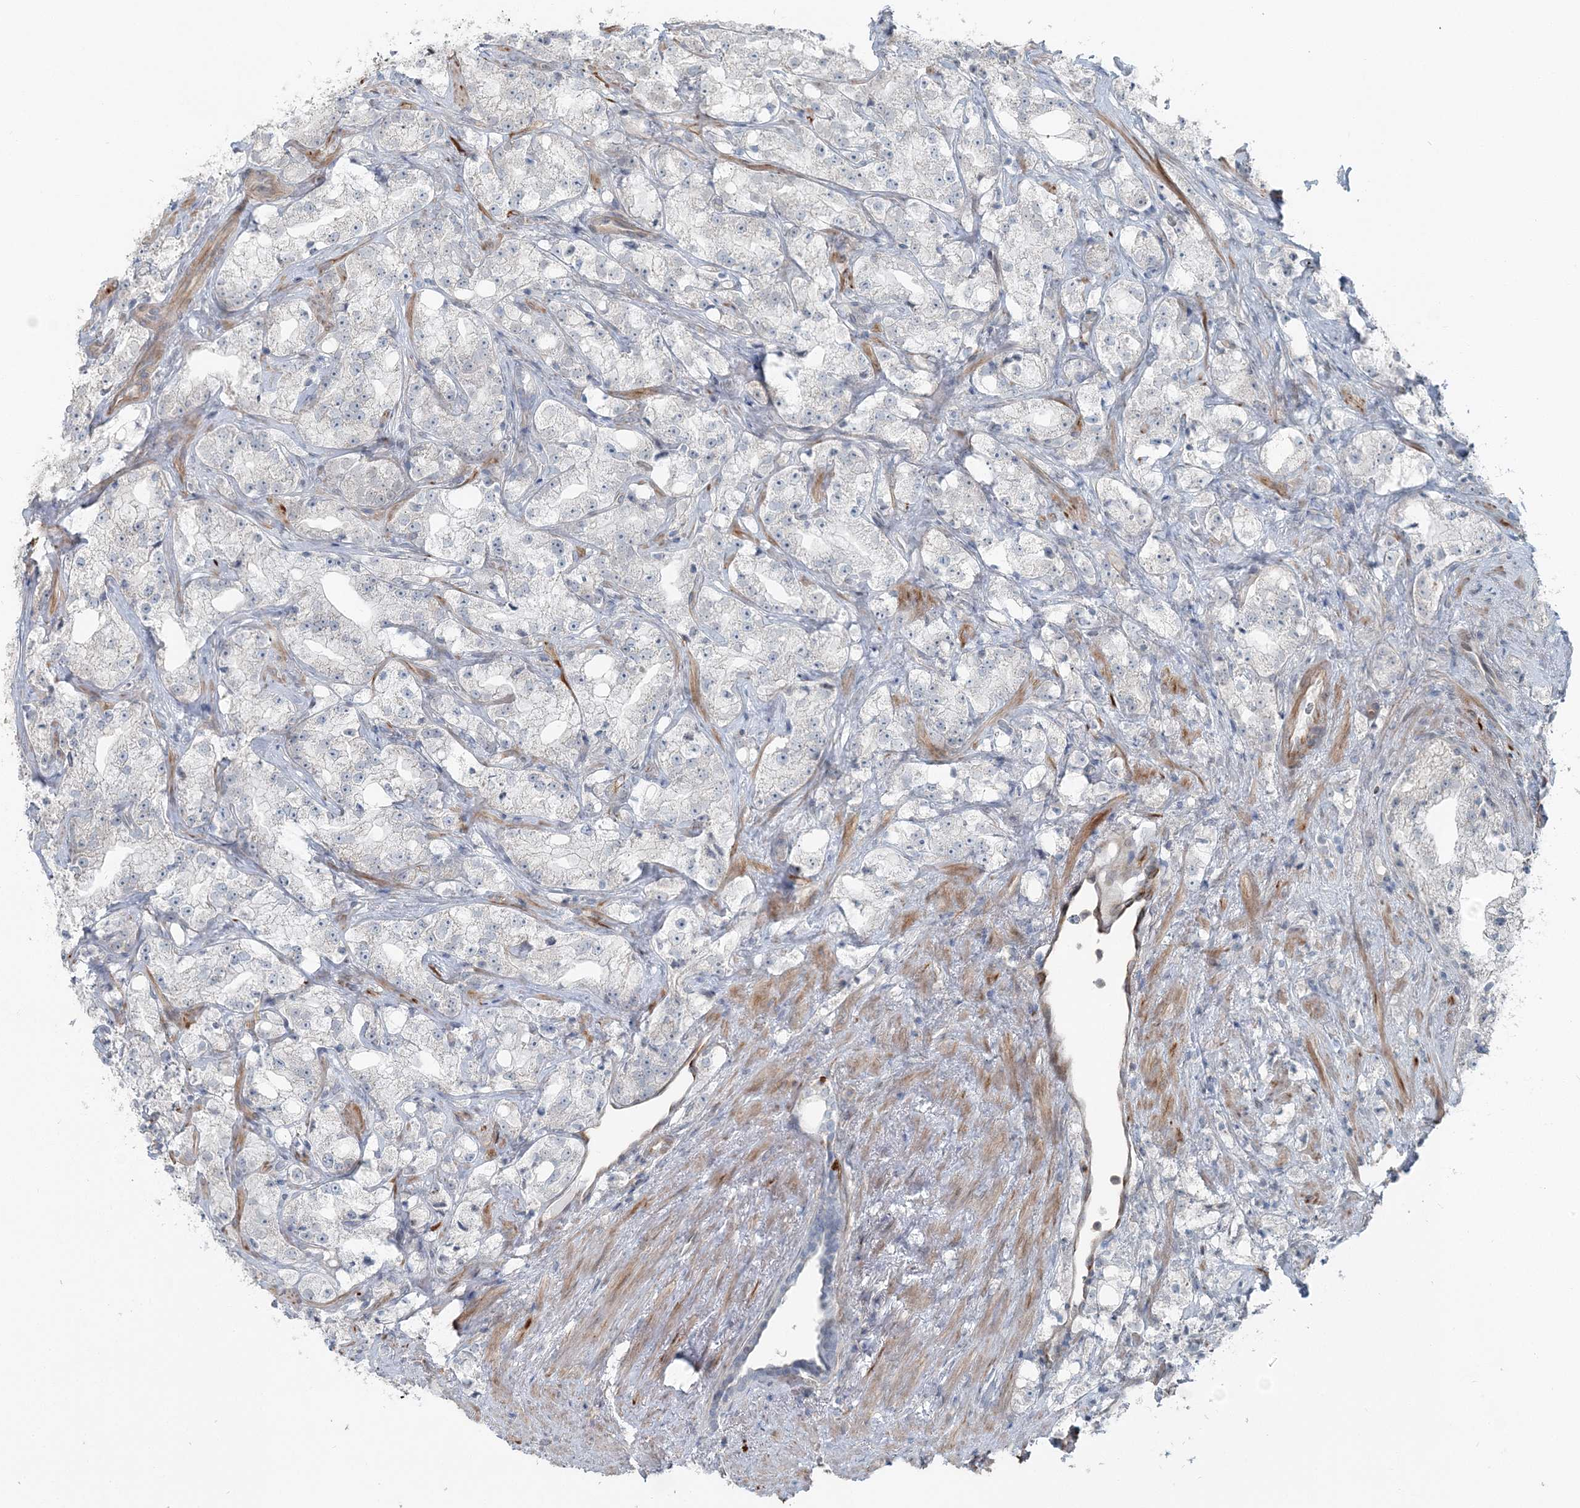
{"staining": {"intensity": "negative", "quantity": "none", "location": "none"}, "tissue": "prostate cancer", "cell_type": "Tumor cells", "image_type": "cancer", "snomed": [{"axis": "morphology", "description": "Adenocarcinoma, High grade"}, {"axis": "topography", "description": "Prostate"}], "caption": "This is a micrograph of immunohistochemistry staining of prostate adenocarcinoma (high-grade), which shows no expression in tumor cells.", "gene": "FBXL17", "patient": {"sex": "male", "age": 64}}